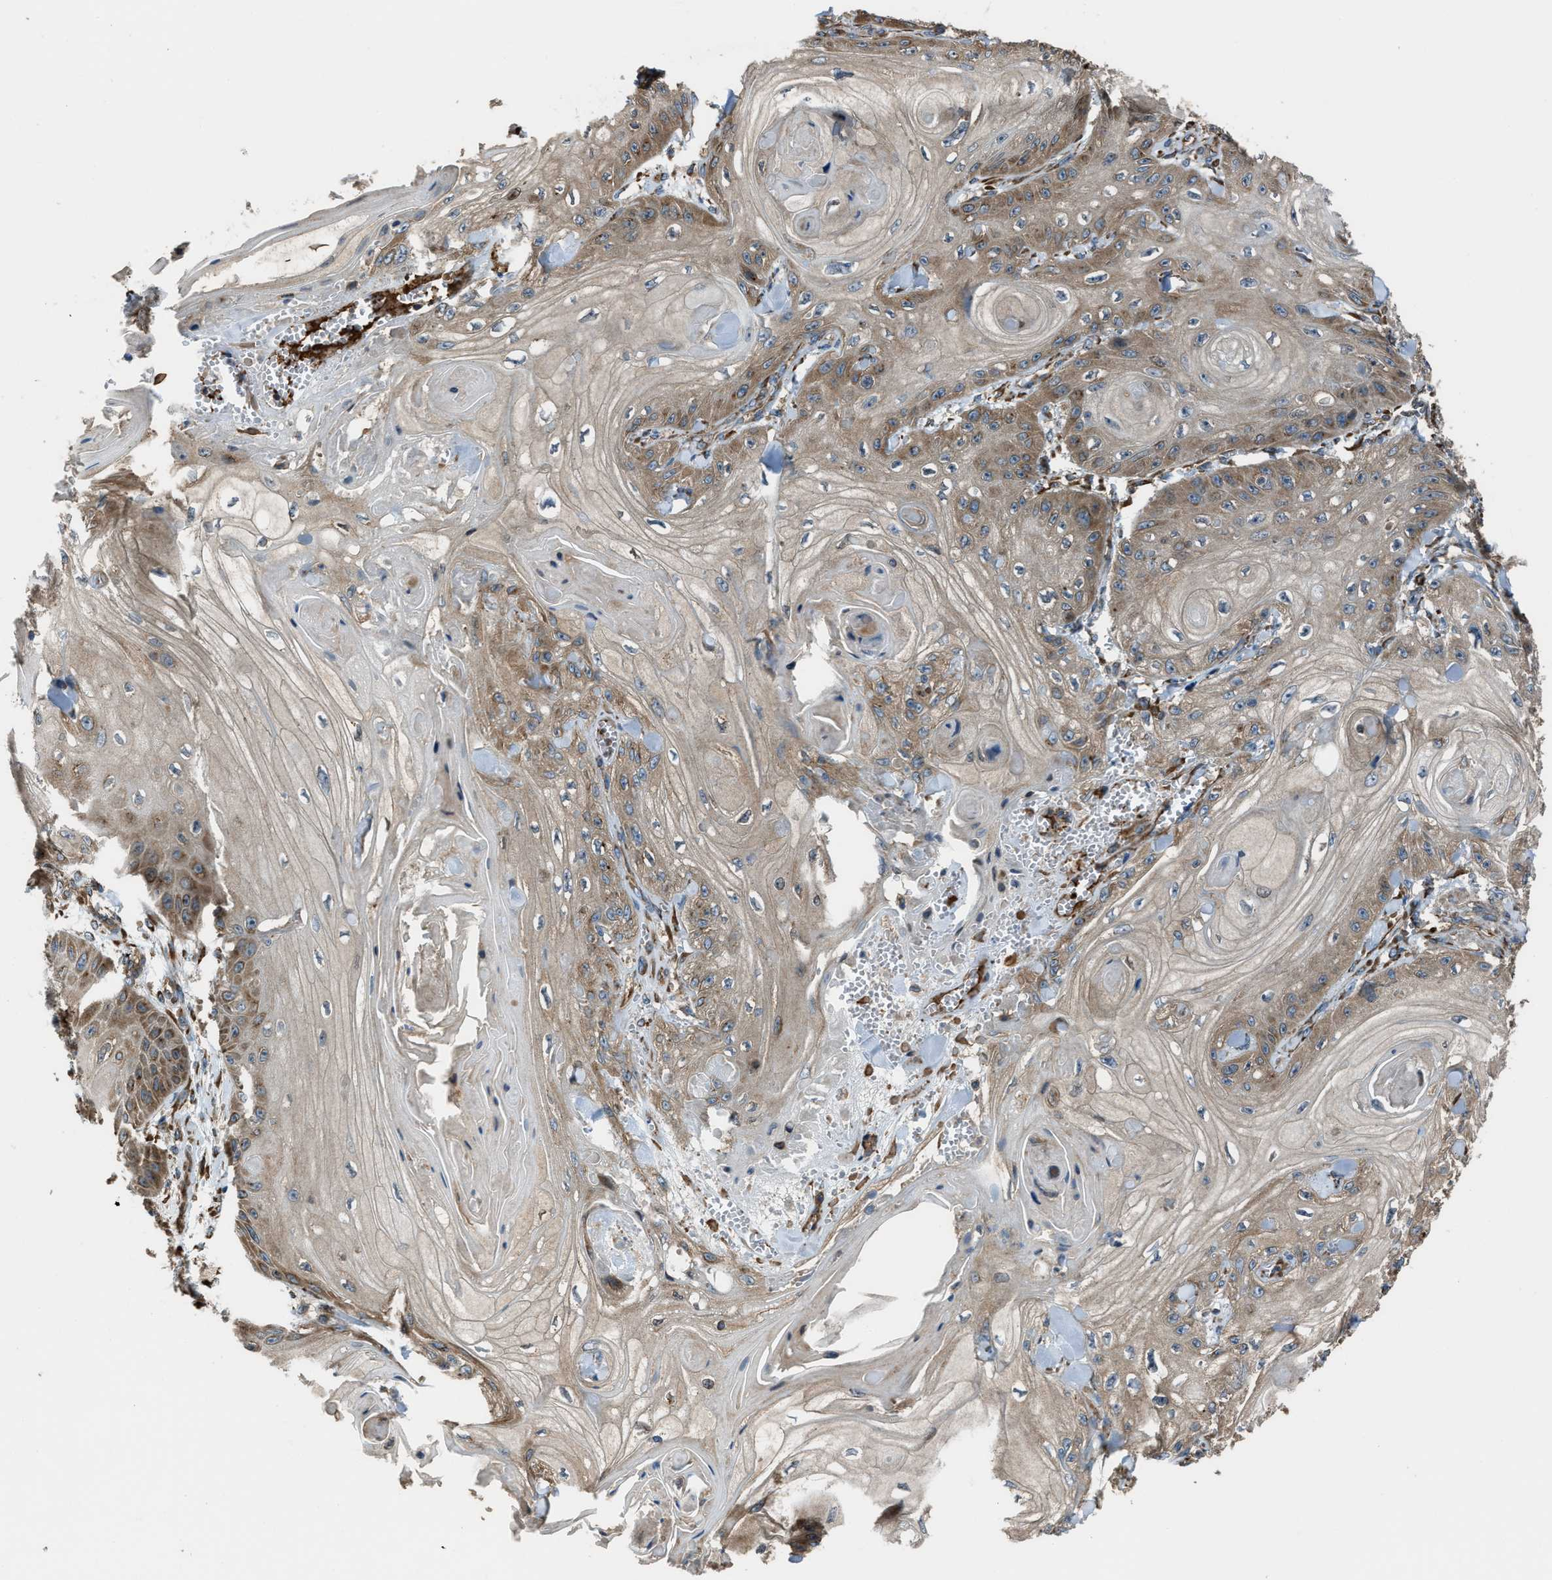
{"staining": {"intensity": "moderate", "quantity": ">75%", "location": "cytoplasmic/membranous"}, "tissue": "skin cancer", "cell_type": "Tumor cells", "image_type": "cancer", "snomed": [{"axis": "morphology", "description": "Squamous cell carcinoma, NOS"}, {"axis": "topography", "description": "Skin"}], "caption": "Skin cancer (squamous cell carcinoma) stained for a protein exhibits moderate cytoplasmic/membranous positivity in tumor cells.", "gene": "TRPC1", "patient": {"sex": "male", "age": 74}}